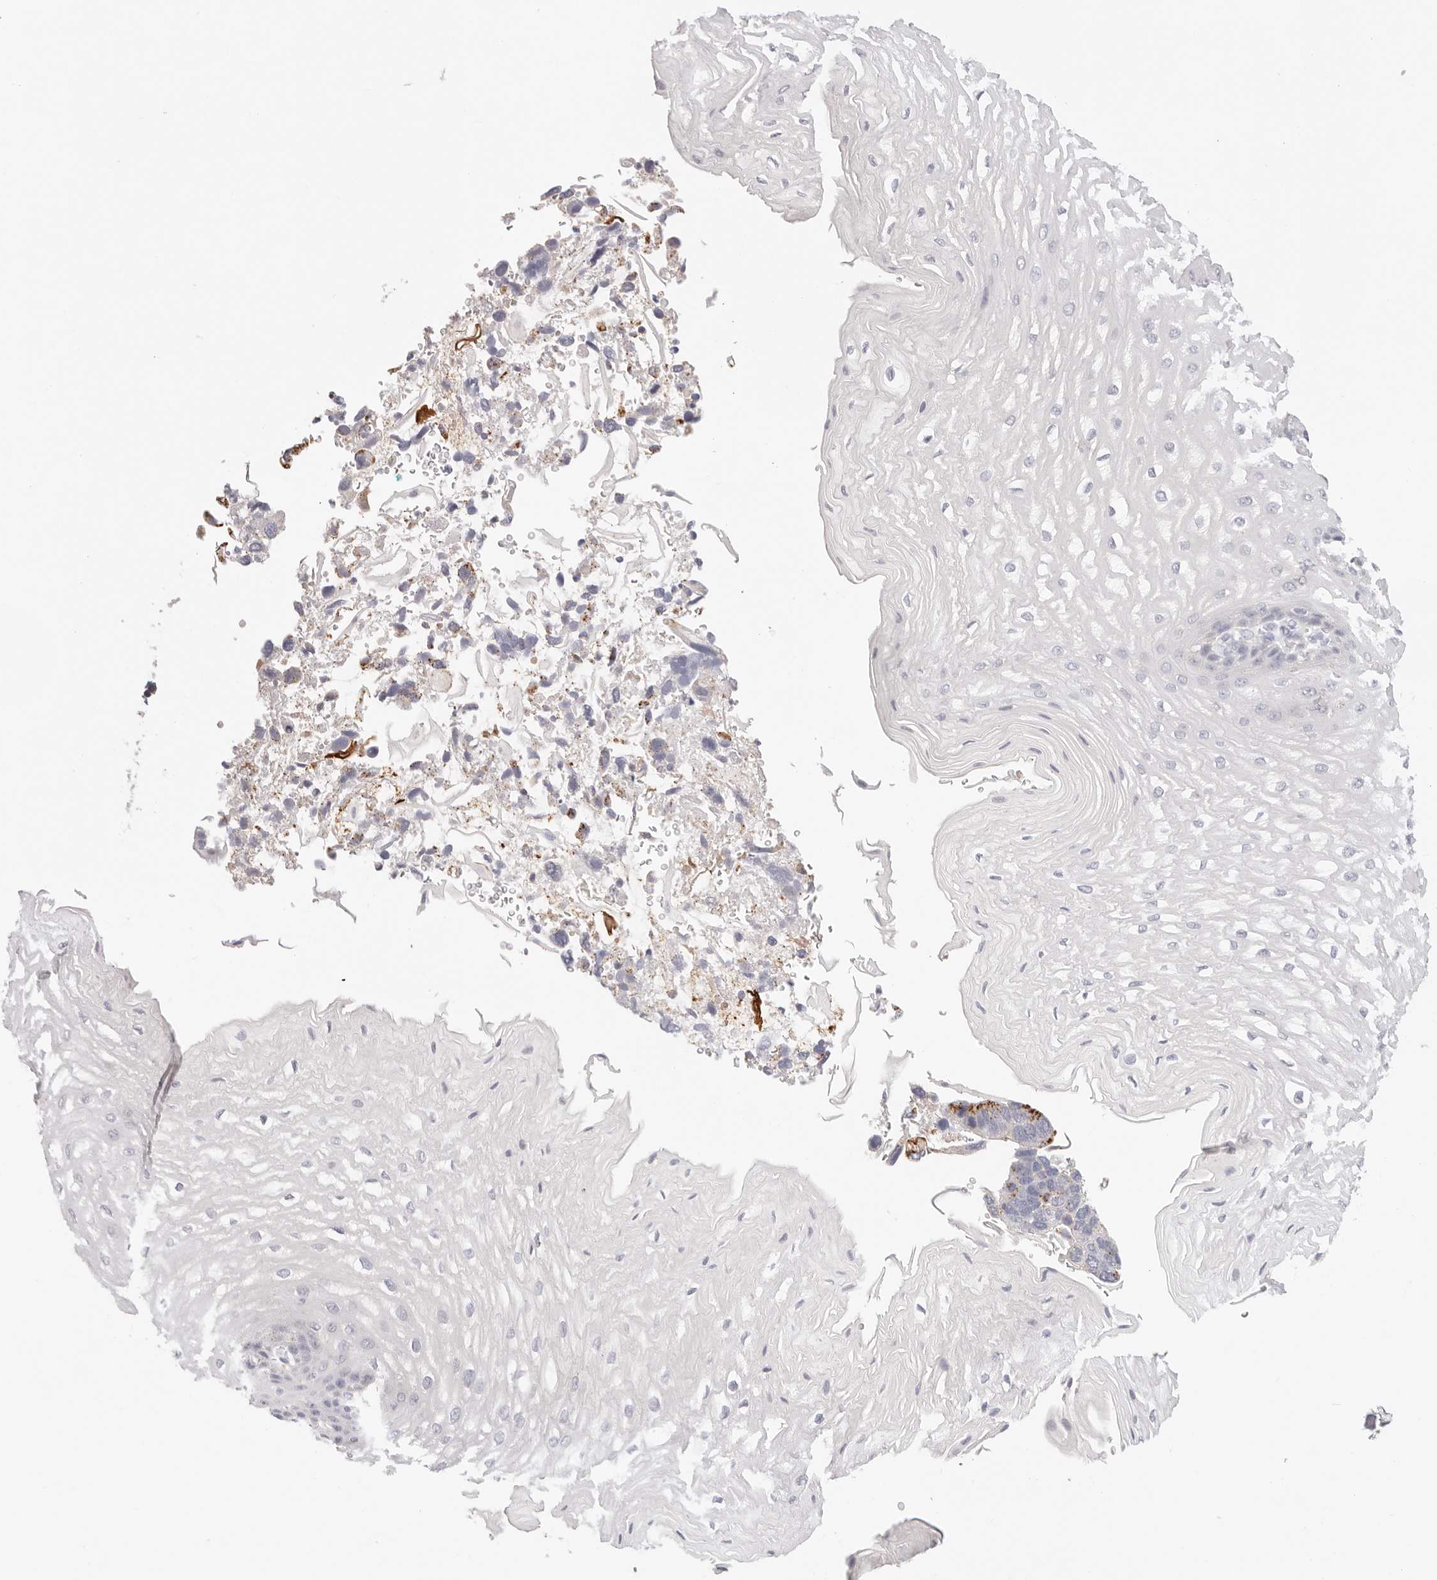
{"staining": {"intensity": "moderate", "quantity": "<25%", "location": "cytoplasmic/membranous"}, "tissue": "esophagus", "cell_type": "Squamous epithelial cells", "image_type": "normal", "snomed": [{"axis": "morphology", "description": "Normal tissue, NOS"}, {"axis": "topography", "description": "Esophagus"}], "caption": "Esophagus stained with DAB (3,3'-diaminobenzidine) IHC demonstrates low levels of moderate cytoplasmic/membranous positivity in about <25% of squamous epithelial cells.", "gene": "STKLD1", "patient": {"sex": "male", "age": 54}}